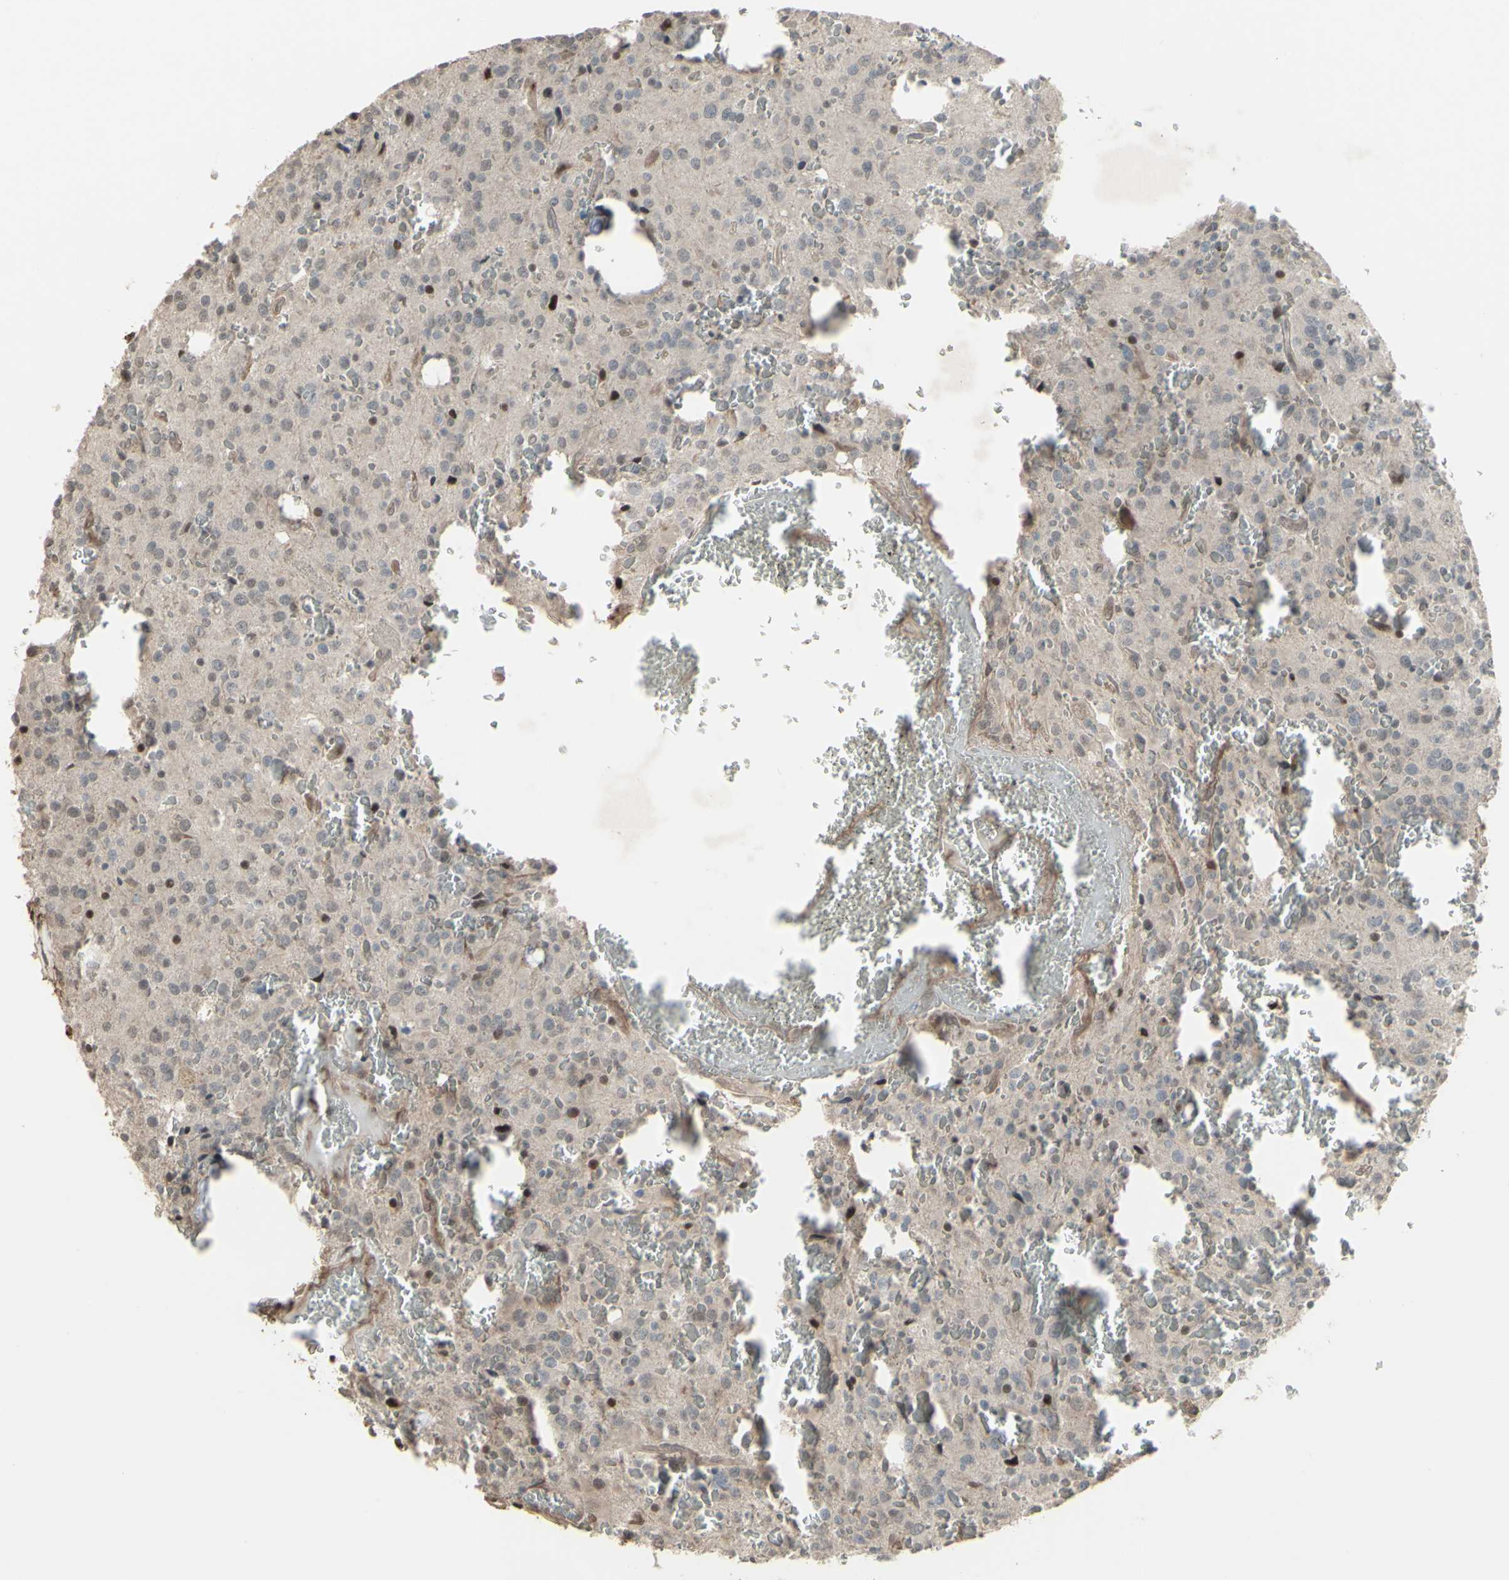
{"staining": {"intensity": "negative", "quantity": "none", "location": "none"}, "tissue": "glioma", "cell_type": "Tumor cells", "image_type": "cancer", "snomed": [{"axis": "morphology", "description": "Glioma, malignant, Low grade"}, {"axis": "topography", "description": "Brain"}], "caption": "Micrograph shows no significant protein staining in tumor cells of malignant glioma (low-grade).", "gene": "CD33", "patient": {"sex": "male", "age": 58}}